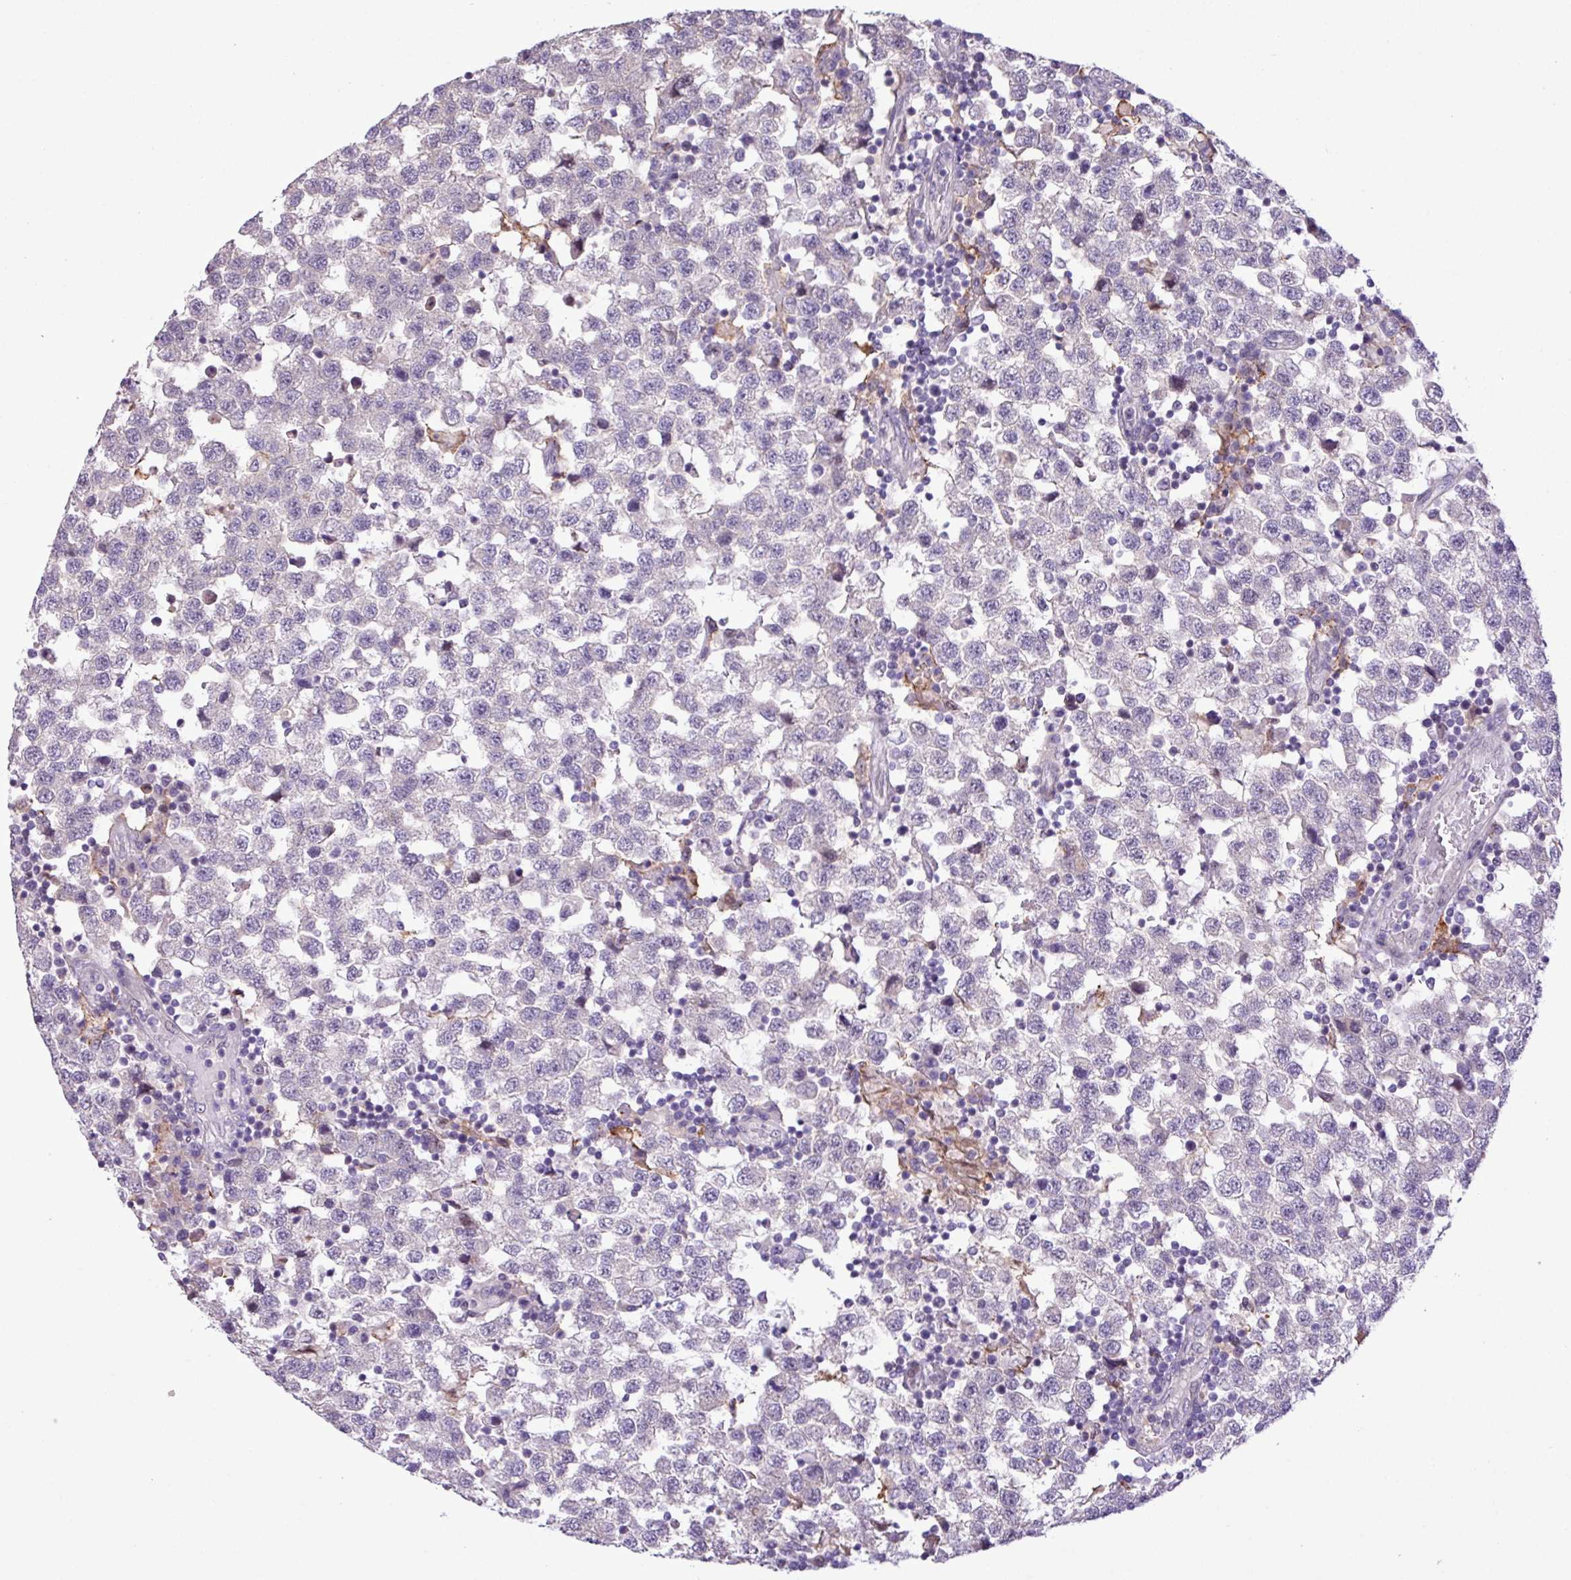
{"staining": {"intensity": "negative", "quantity": "none", "location": "none"}, "tissue": "testis cancer", "cell_type": "Tumor cells", "image_type": "cancer", "snomed": [{"axis": "morphology", "description": "Seminoma, NOS"}, {"axis": "topography", "description": "Testis"}], "caption": "Tumor cells are negative for brown protein staining in seminoma (testis). (DAB (3,3'-diaminobenzidine) IHC, high magnification).", "gene": "RPP25L", "patient": {"sex": "male", "age": 34}}